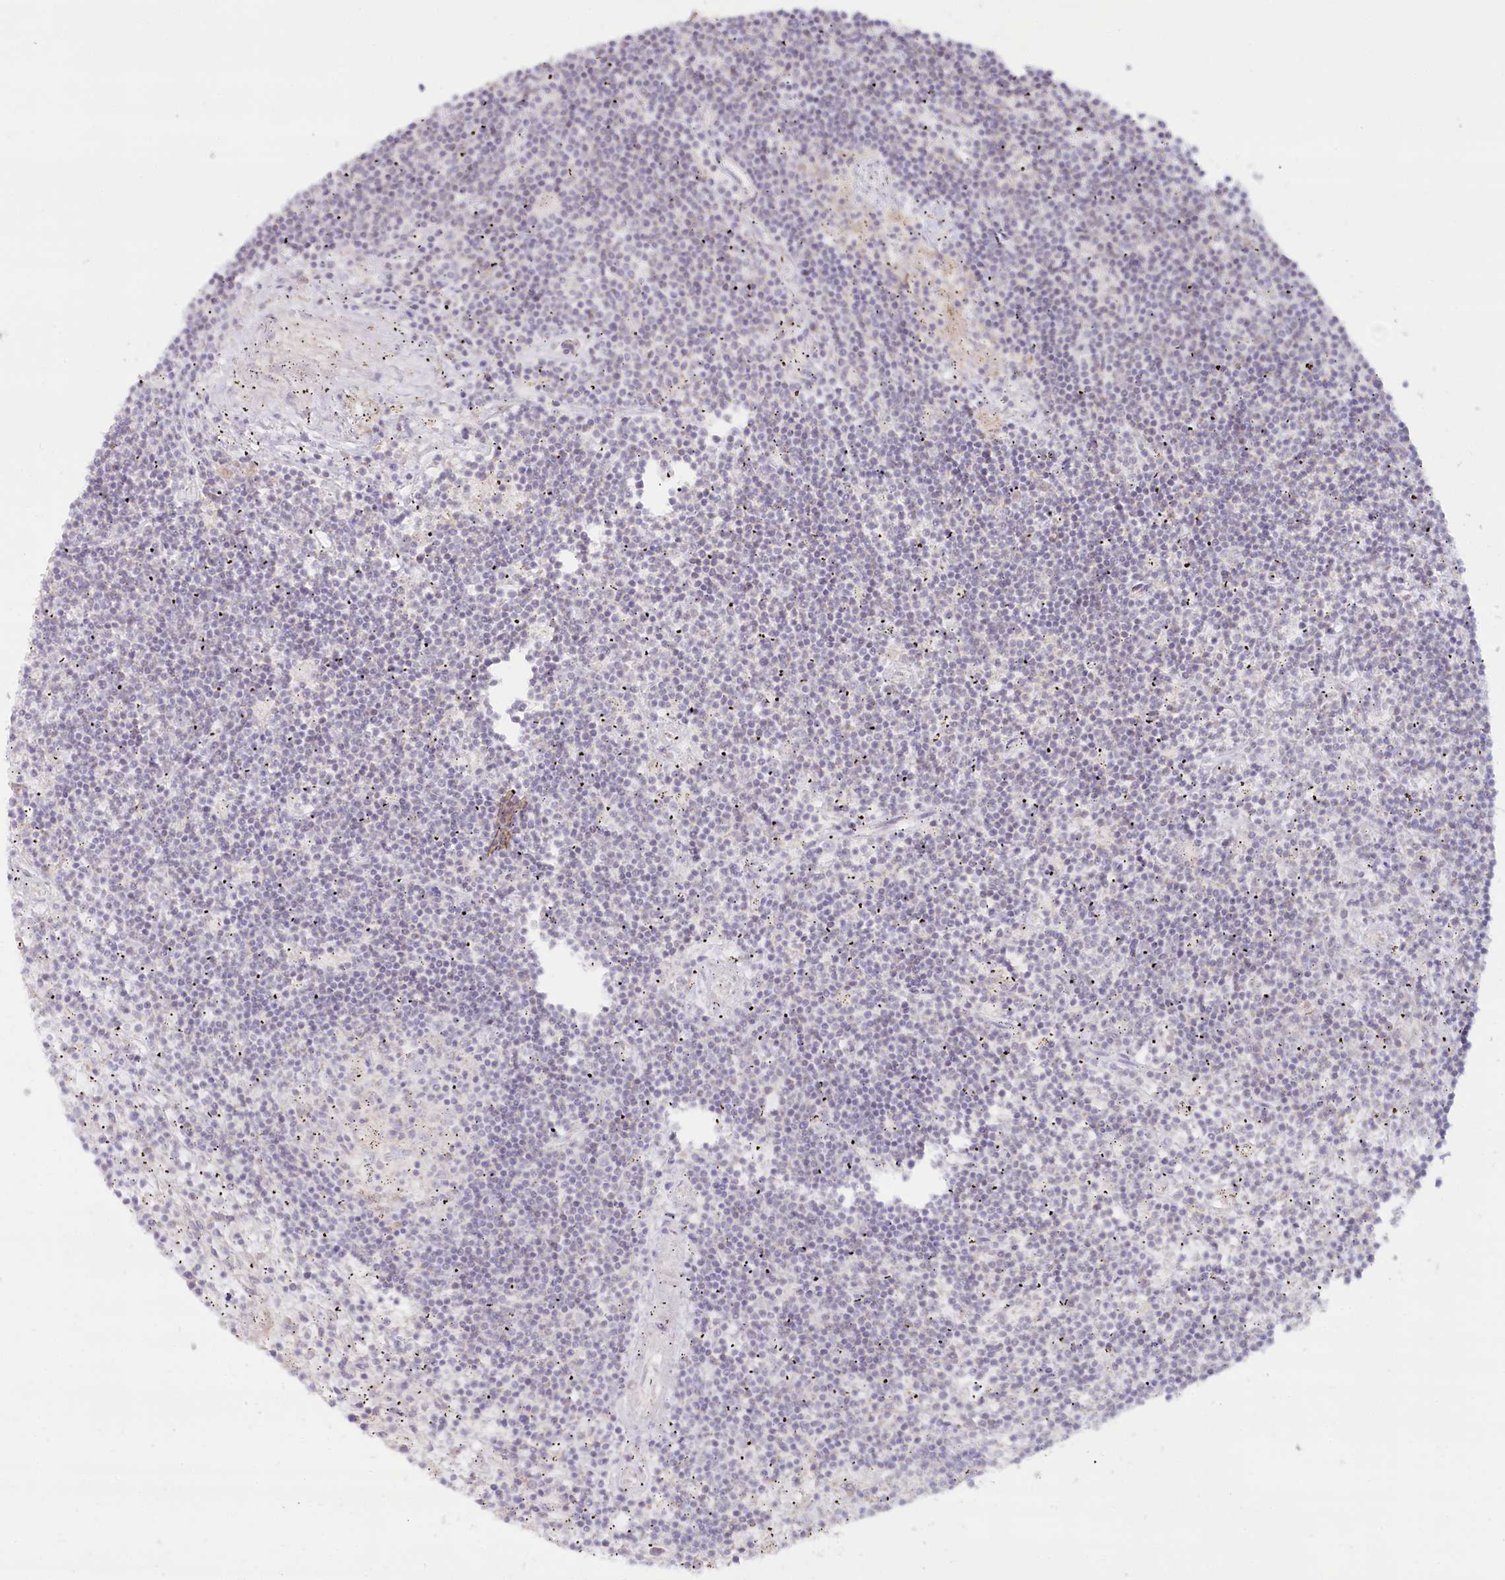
{"staining": {"intensity": "negative", "quantity": "none", "location": "none"}, "tissue": "lymphoma", "cell_type": "Tumor cells", "image_type": "cancer", "snomed": [{"axis": "morphology", "description": "Malignant lymphoma, non-Hodgkin's type, Low grade"}, {"axis": "topography", "description": "Spleen"}], "caption": "Immunohistochemistry of human low-grade malignant lymphoma, non-Hodgkin's type shows no staining in tumor cells.", "gene": "PSAPL1", "patient": {"sex": "male", "age": 76}}